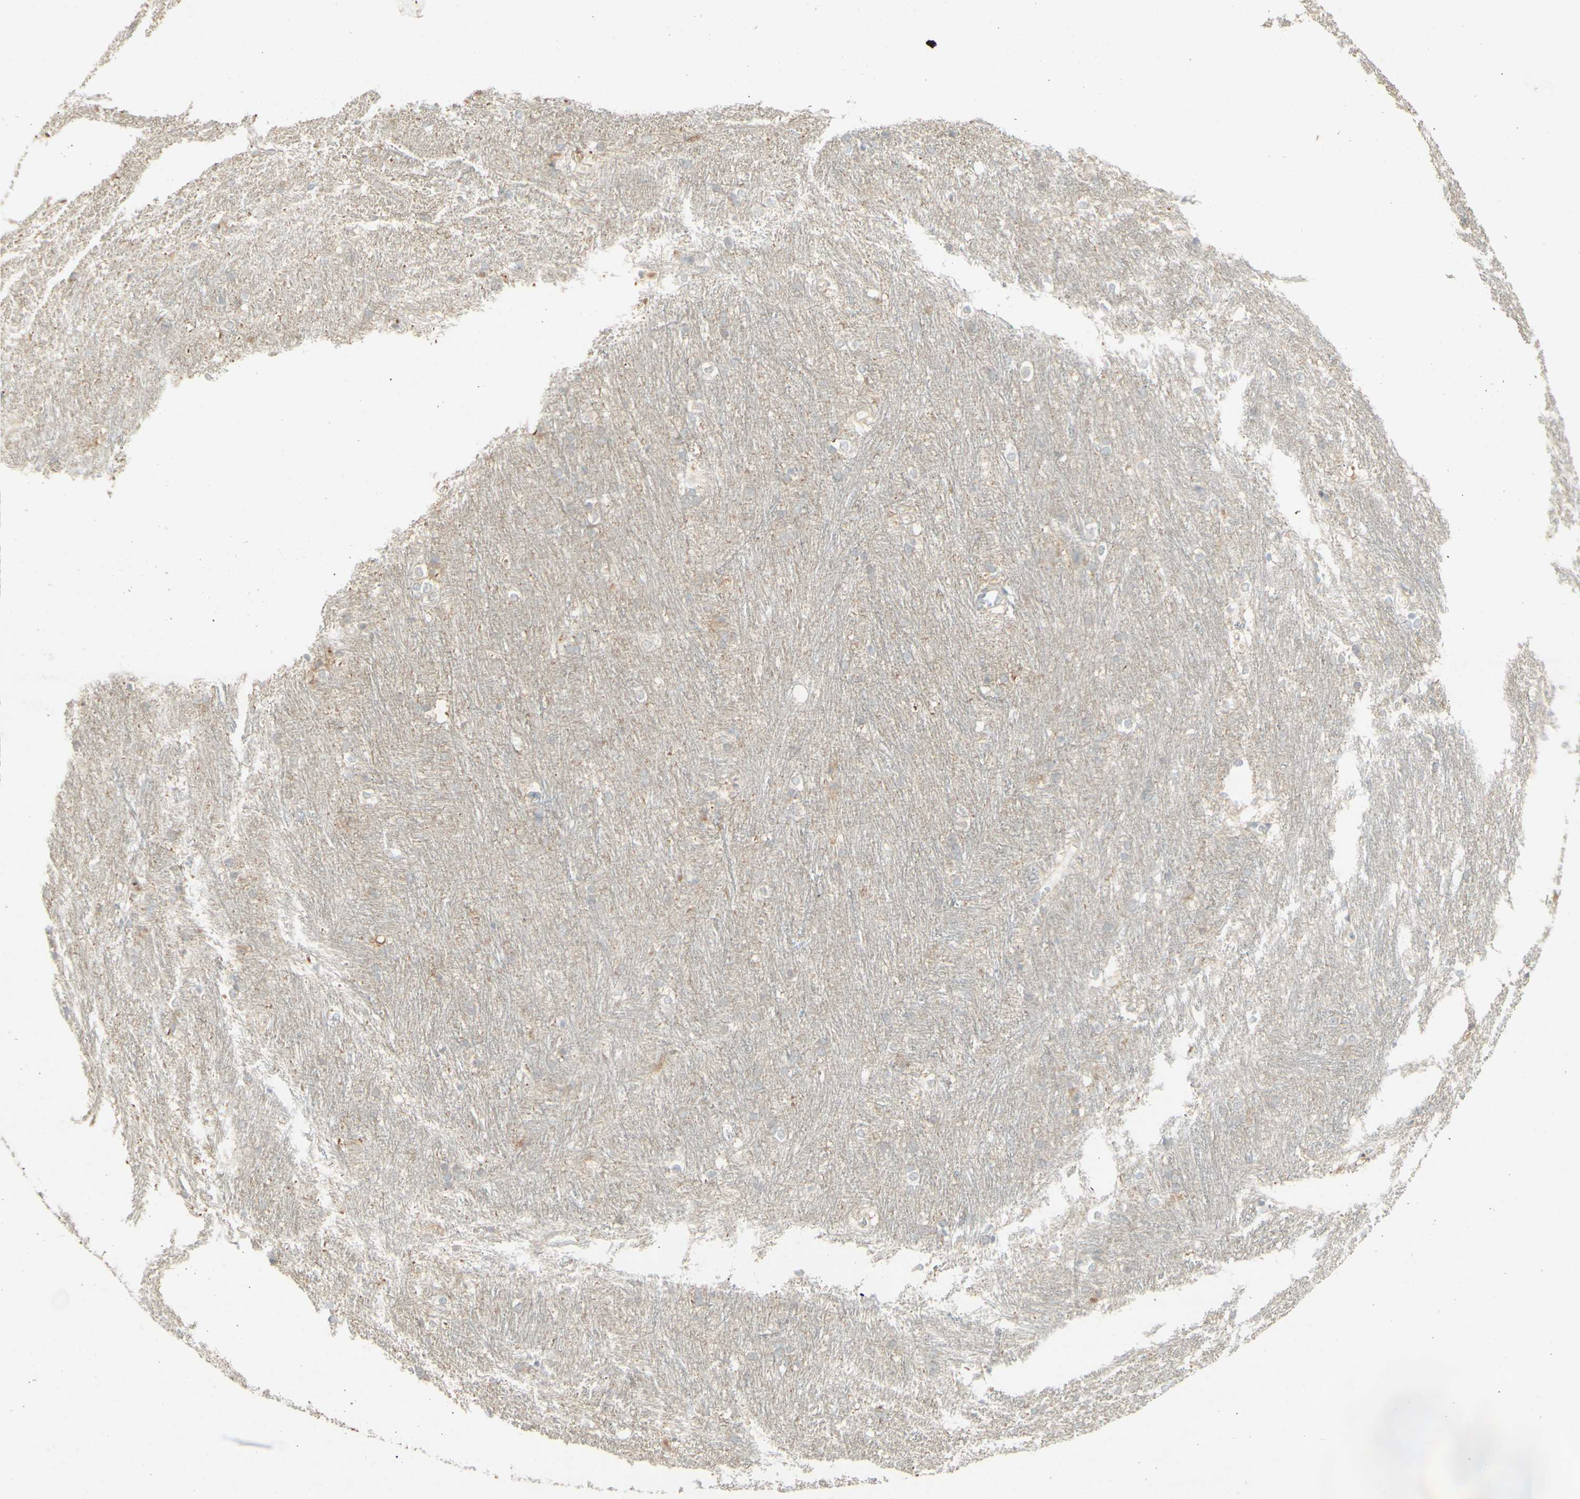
{"staining": {"intensity": "negative", "quantity": "none", "location": "none"}, "tissue": "caudate", "cell_type": "Glial cells", "image_type": "normal", "snomed": [{"axis": "morphology", "description": "Normal tissue, NOS"}, {"axis": "topography", "description": "Lateral ventricle wall"}], "caption": "Immunohistochemical staining of benign human caudate shows no significant expression in glial cells.", "gene": "ATP6V1B1", "patient": {"sex": "female", "age": 19}}